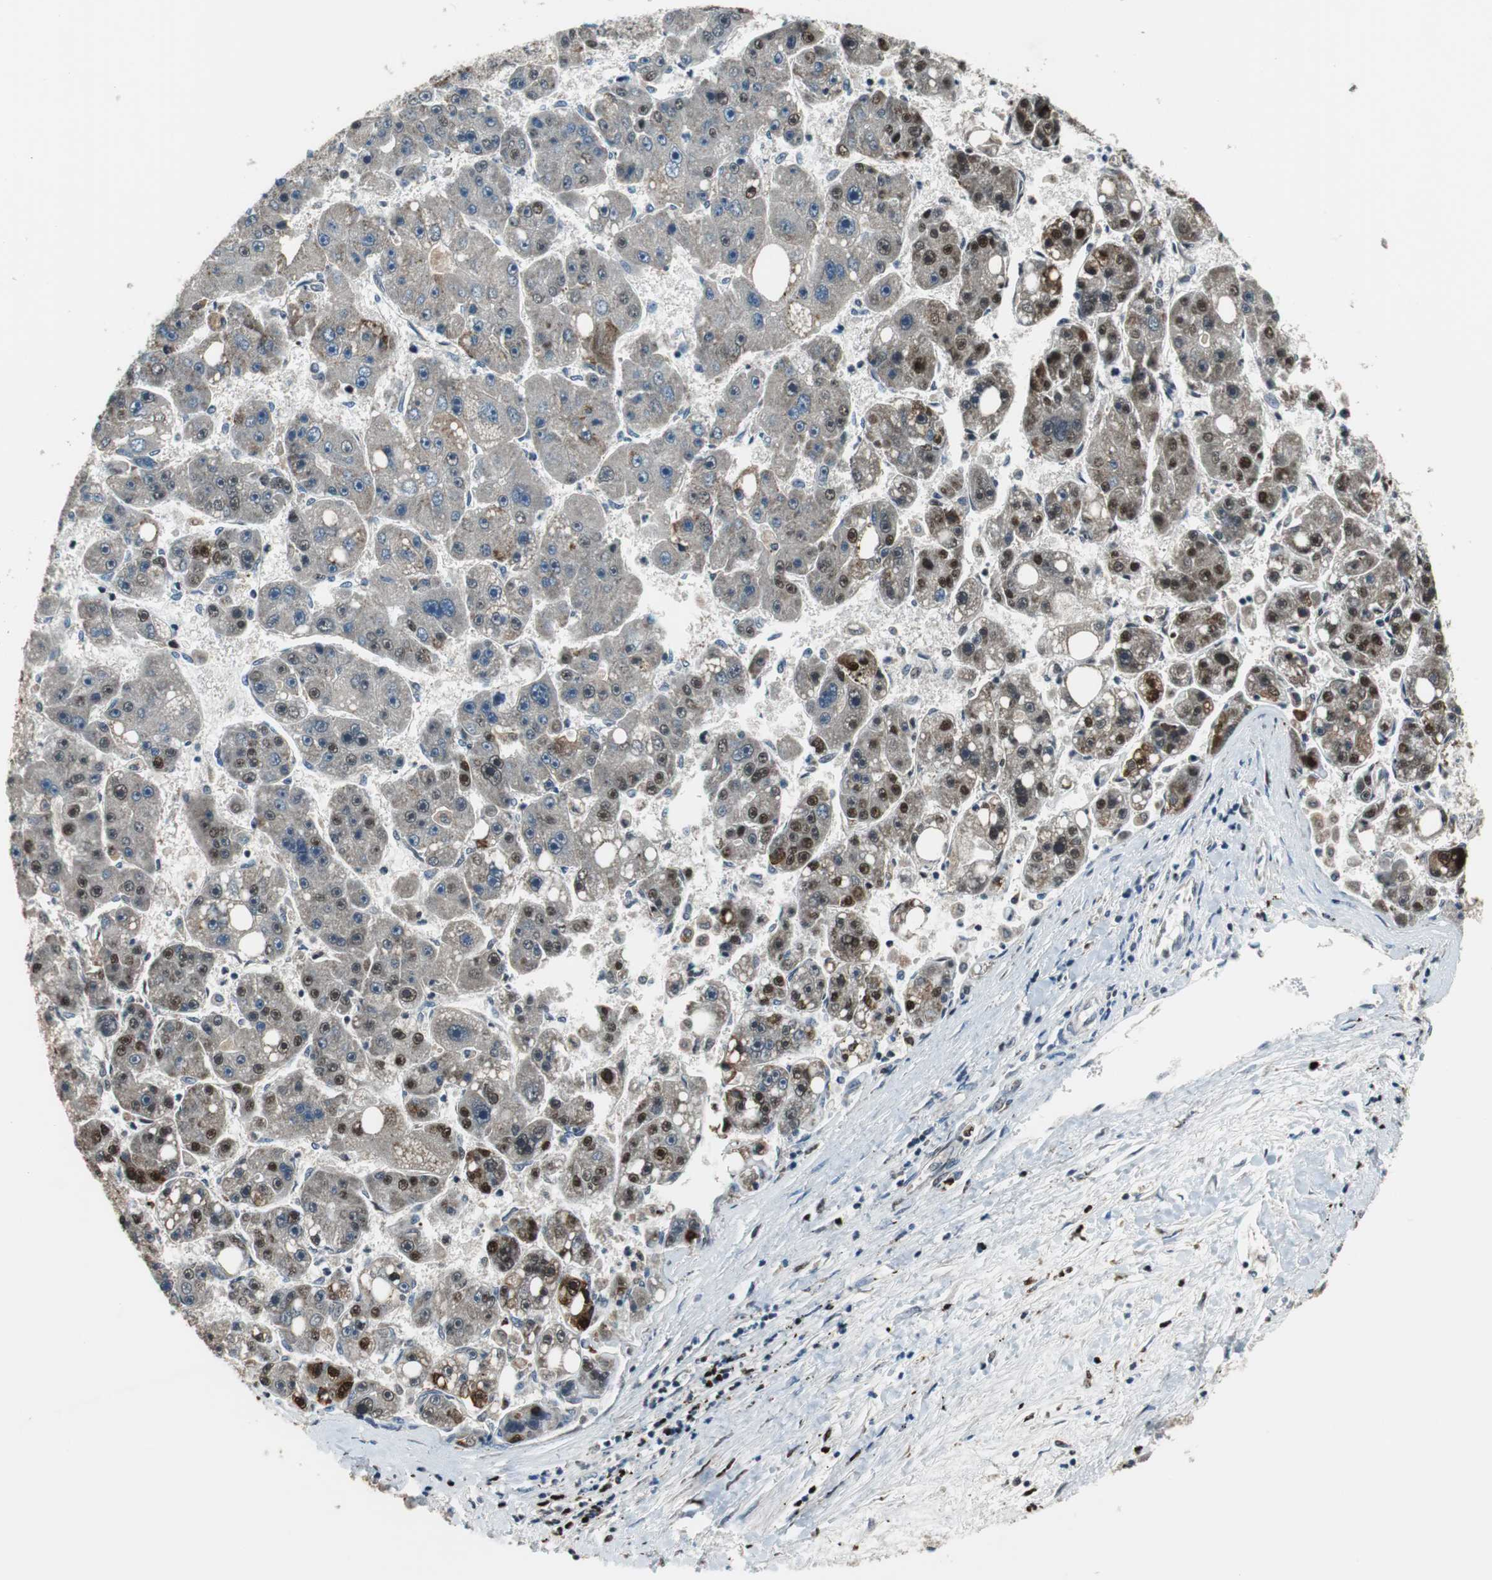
{"staining": {"intensity": "moderate", "quantity": "<25%", "location": "nuclear"}, "tissue": "liver cancer", "cell_type": "Tumor cells", "image_type": "cancer", "snomed": [{"axis": "morphology", "description": "Carcinoma, Hepatocellular, NOS"}, {"axis": "topography", "description": "Liver"}], "caption": "Protein staining of liver cancer (hepatocellular carcinoma) tissue exhibits moderate nuclear staining in about <25% of tumor cells.", "gene": "HDAC1", "patient": {"sex": "female", "age": 61}}